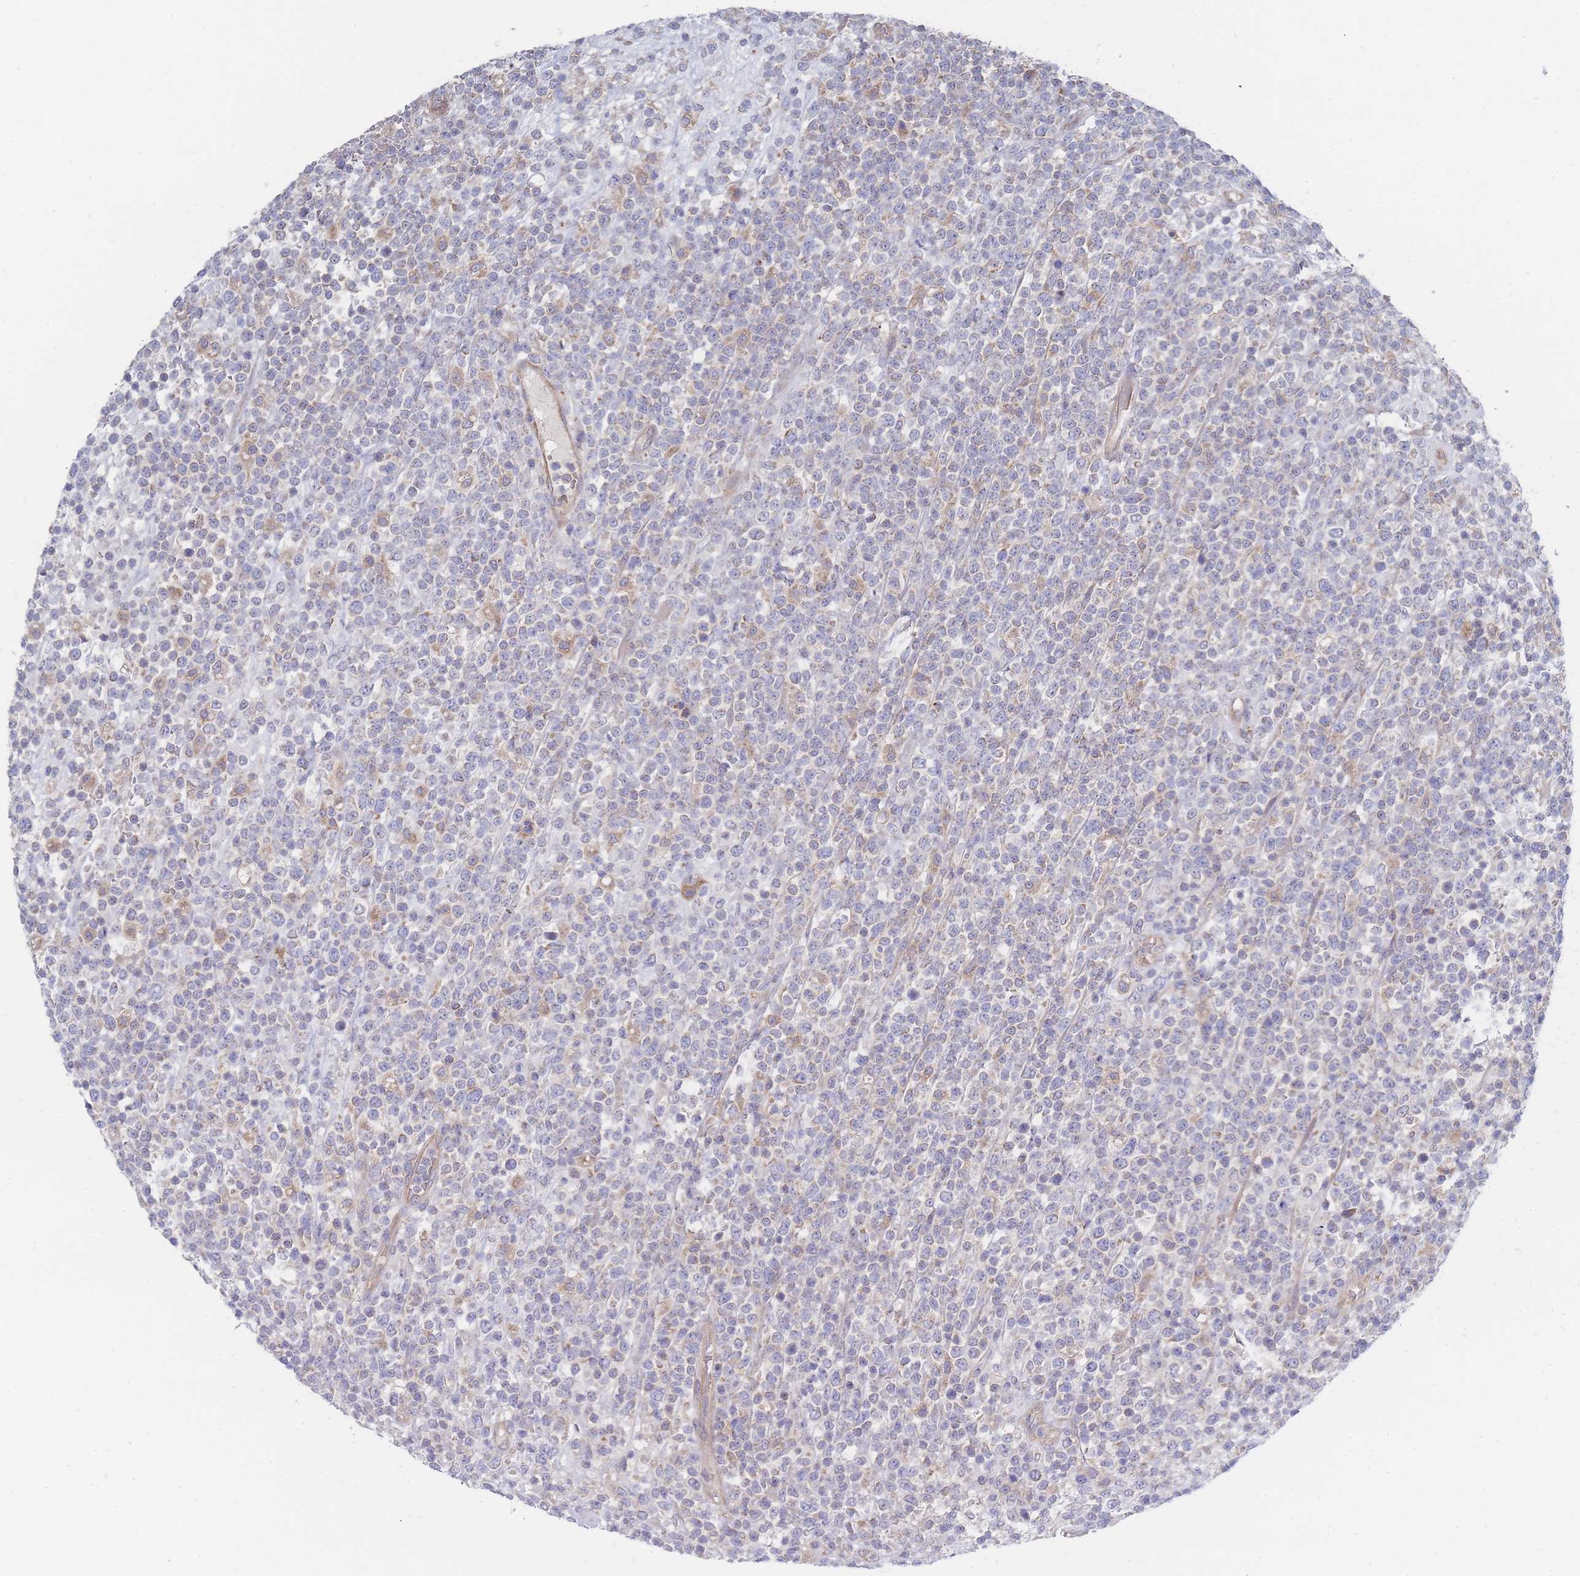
{"staining": {"intensity": "negative", "quantity": "none", "location": "none"}, "tissue": "lymphoma", "cell_type": "Tumor cells", "image_type": "cancer", "snomed": [{"axis": "morphology", "description": "Malignant lymphoma, non-Hodgkin's type, High grade"}, {"axis": "topography", "description": "Colon"}], "caption": "Tumor cells show no significant protein positivity in lymphoma.", "gene": "NUB1", "patient": {"sex": "female", "age": 53}}